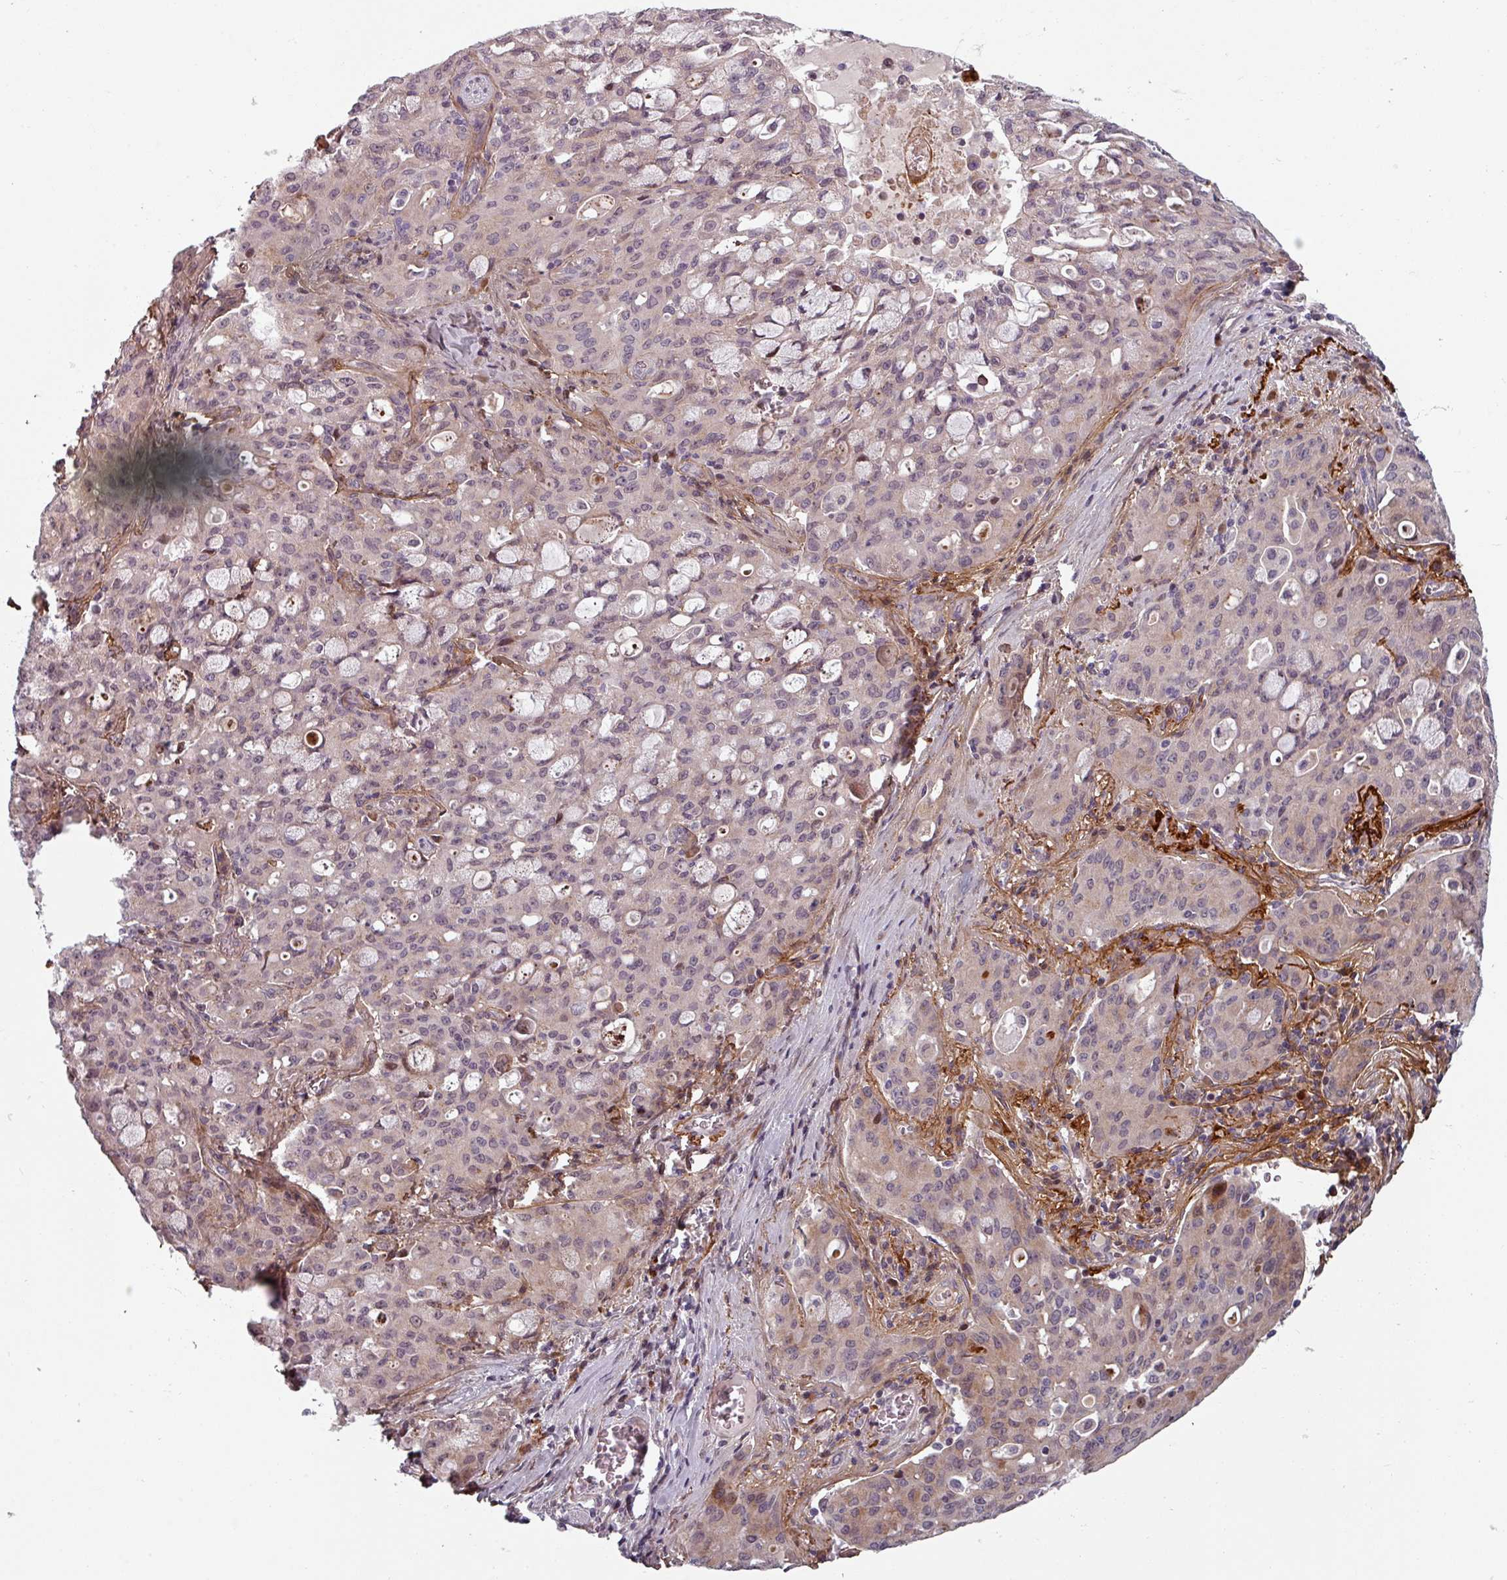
{"staining": {"intensity": "negative", "quantity": "none", "location": "none"}, "tissue": "lung cancer", "cell_type": "Tumor cells", "image_type": "cancer", "snomed": [{"axis": "morphology", "description": "Adenocarcinoma, NOS"}, {"axis": "topography", "description": "Lung"}], "caption": "Immunohistochemistry (IHC) of lung cancer (adenocarcinoma) displays no expression in tumor cells.", "gene": "CYB5RL", "patient": {"sex": "female", "age": 44}}